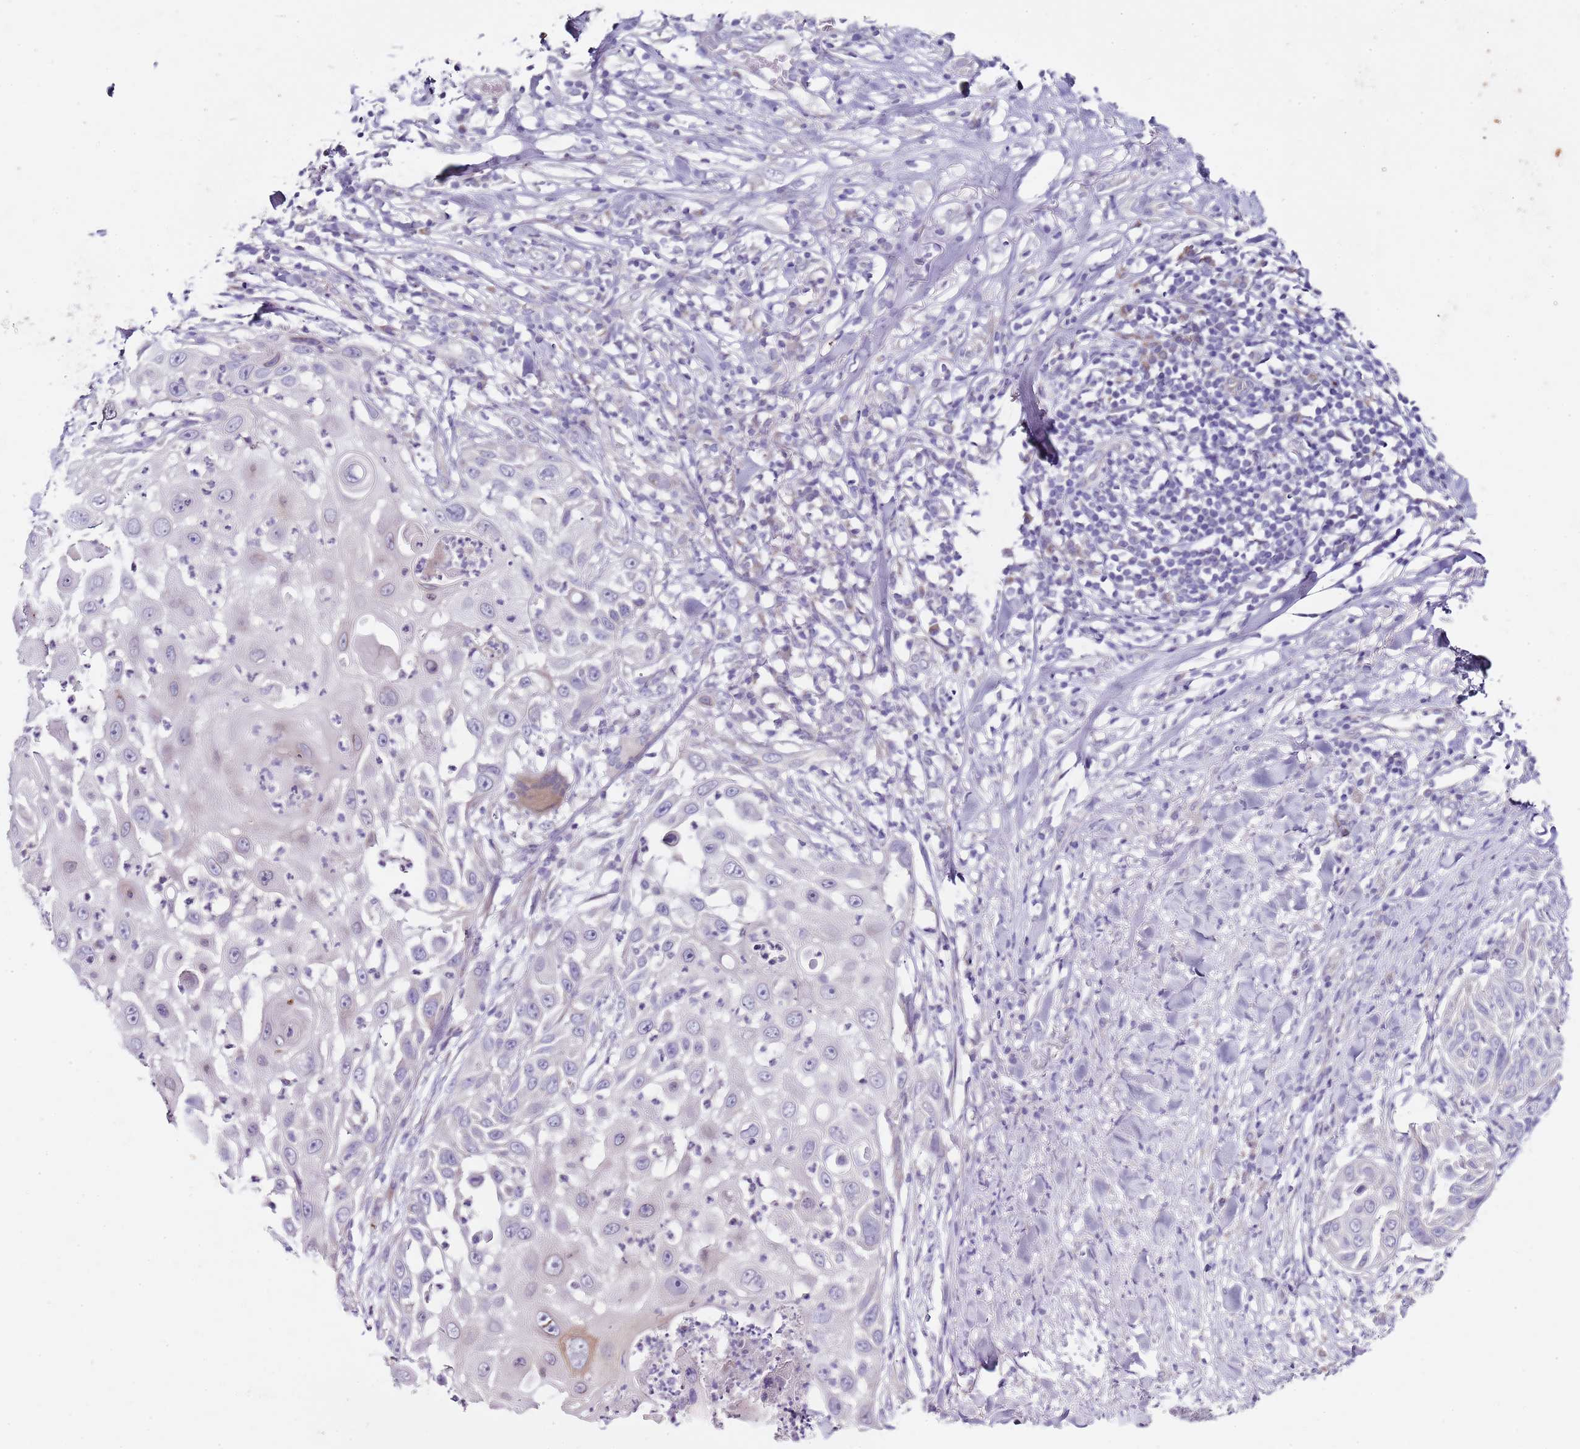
{"staining": {"intensity": "negative", "quantity": "none", "location": "none"}, "tissue": "skin cancer", "cell_type": "Tumor cells", "image_type": "cancer", "snomed": [{"axis": "morphology", "description": "Squamous cell carcinoma, NOS"}, {"axis": "topography", "description": "Skin"}], "caption": "Immunohistochemical staining of human skin squamous cell carcinoma displays no significant expression in tumor cells.", "gene": "TBC1D9", "patient": {"sex": "female", "age": 44}}